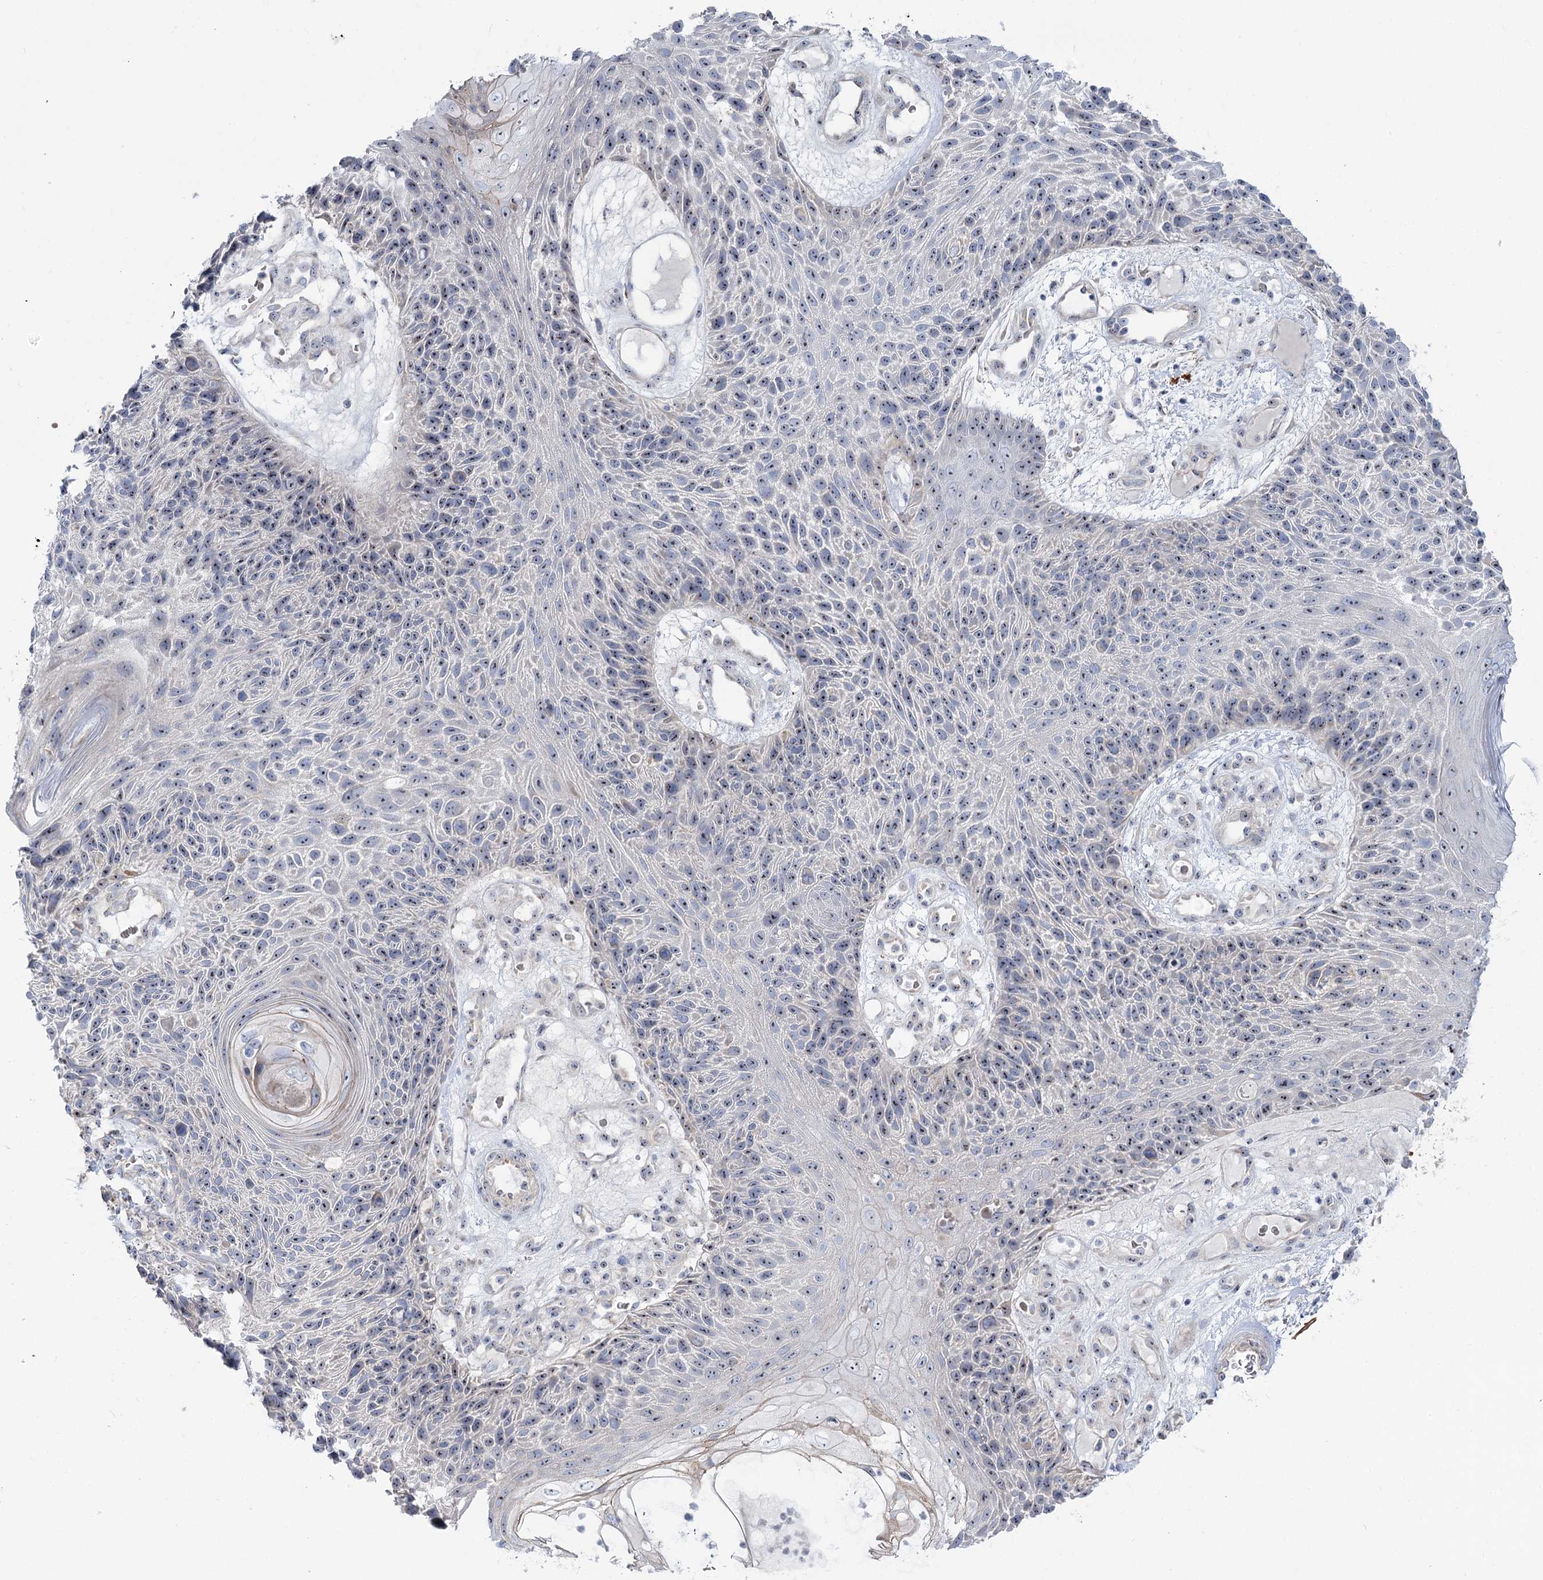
{"staining": {"intensity": "moderate", "quantity": "25%-75%", "location": "nuclear"}, "tissue": "skin cancer", "cell_type": "Tumor cells", "image_type": "cancer", "snomed": [{"axis": "morphology", "description": "Squamous cell carcinoma, NOS"}, {"axis": "topography", "description": "Skin"}], "caption": "Moderate nuclear staining is seen in approximately 25%-75% of tumor cells in skin squamous cell carcinoma. Immunohistochemistry (ihc) stains the protein in brown and the nuclei are stained blue.", "gene": "SUOX", "patient": {"sex": "female", "age": 88}}